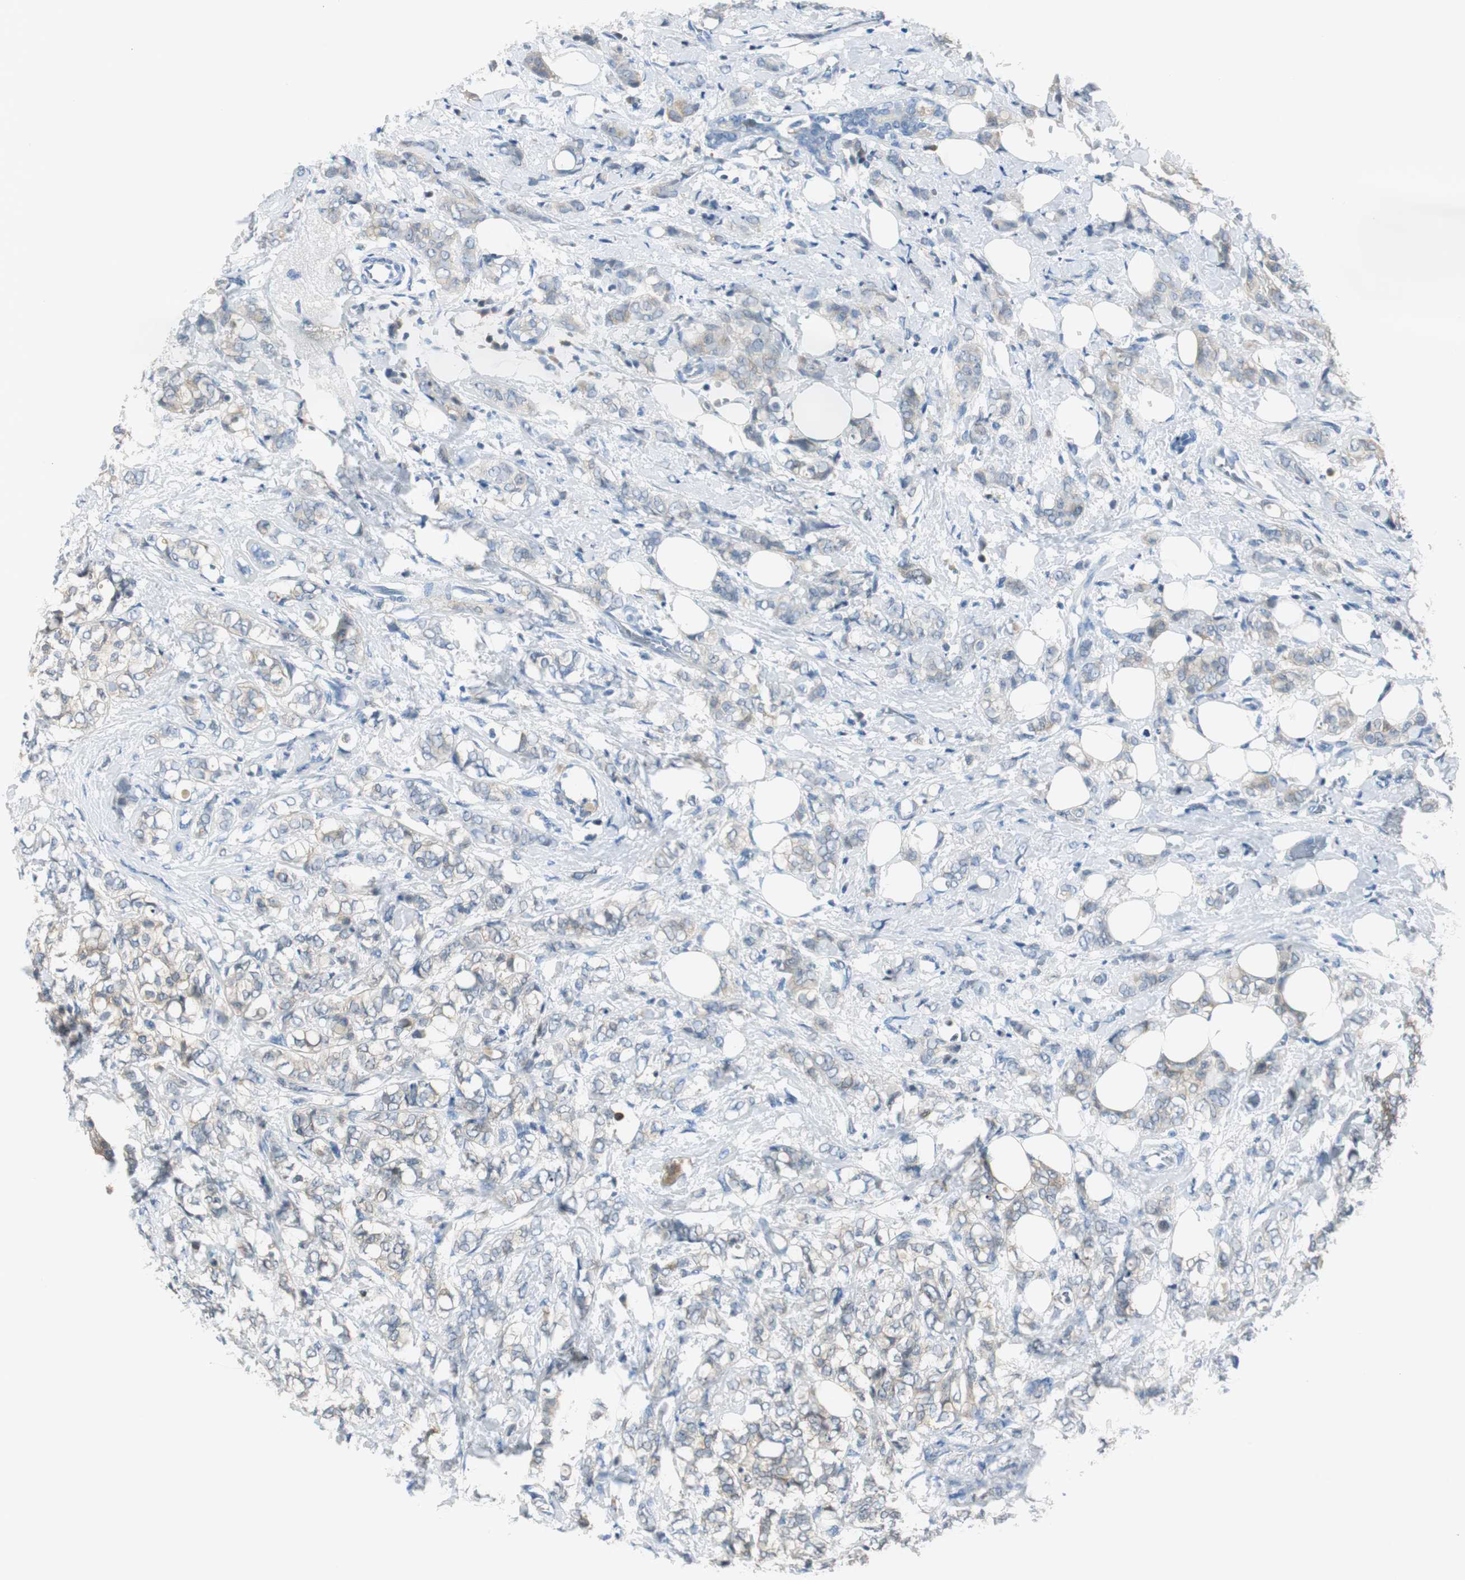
{"staining": {"intensity": "weak", "quantity": "25%-75%", "location": "cytoplasmic/membranous"}, "tissue": "breast cancer", "cell_type": "Tumor cells", "image_type": "cancer", "snomed": [{"axis": "morphology", "description": "Lobular carcinoma"}, {"axis": "topography", "description": "Breast"}], "caption": "Tumor cells show weak cytoplasmic/membranous staining in about 25%-75% of cells in breast cancer (lobular carcinoma).", "gene": "FBP1", "patient": {"sex": "female", "age": 60}}